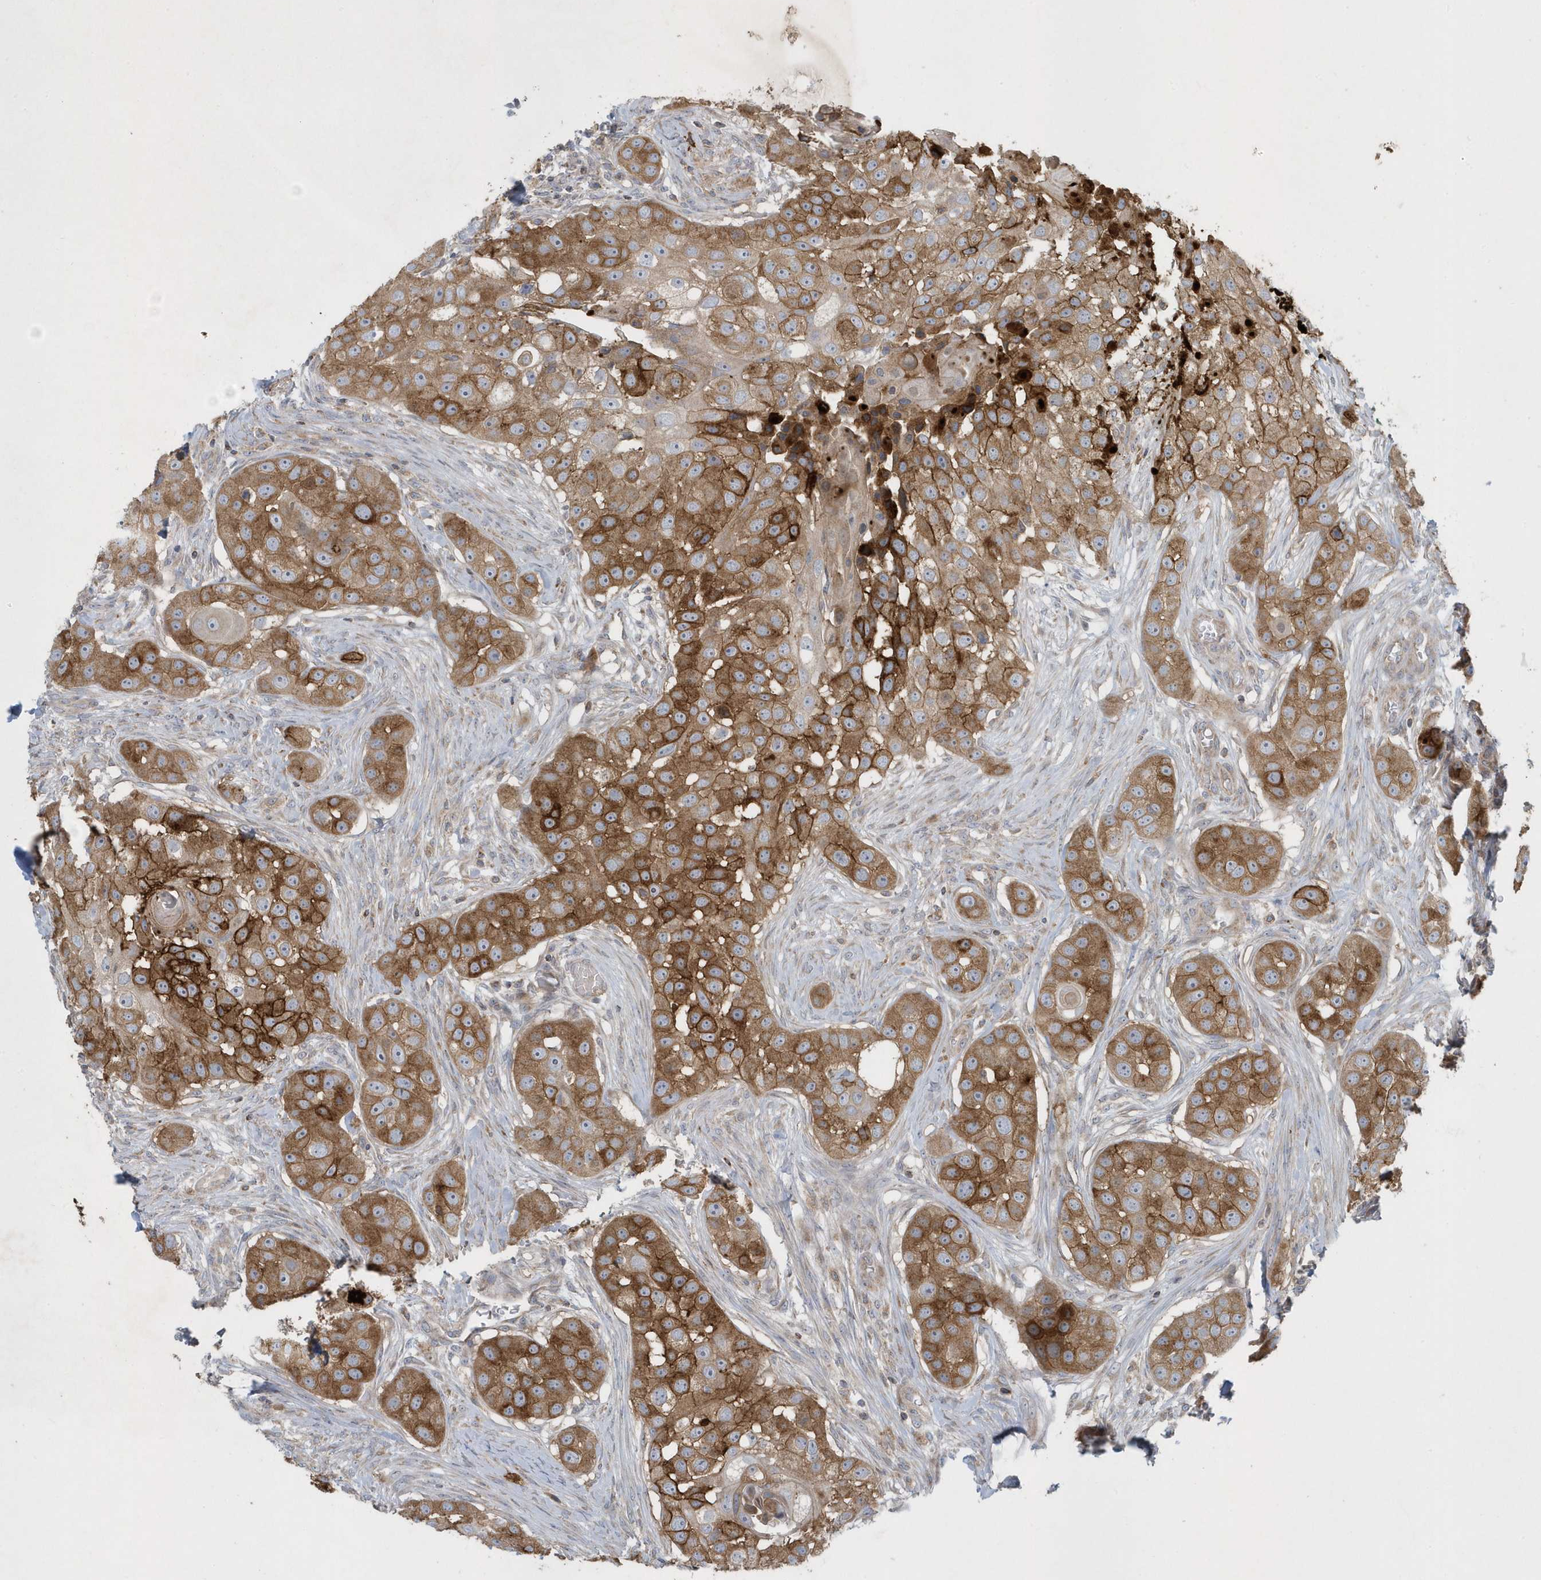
{"staining": {"intensity": "moderate", "quantity": ">75%", "location": "cytoplasmic/membranous"}, "tissue": "head and neck cancer", "cell_type": "Tumor cells", "image_type": "cancer", "snomed": [{"axis": "morphology", "description": "Normal tissue, NOS"}, {"axis": "morphology", "description": "Squamous cell carcinoma, NOS"}, {"axis": "topography", "description": "Skeletal muscle"}, {"axis": "topography", "description": "Head-Neck"}], "caption": "DAB (3,3'-diaminobenzidine) immunohistochemical staining of human head and neck cancer (squamous cell carcinoma) displays moderate cytoplasmic/membranous protein positivity in approximately >75% of tumor cells. The staining is performed using DAB (3,3'-diaminobenzidine) brown chromogen to label protein expression. The nuclei are counter-stained blue using hematoxylin.", "gene": "SLC38A2", "patient": {"sex": "male", "age": 51}}